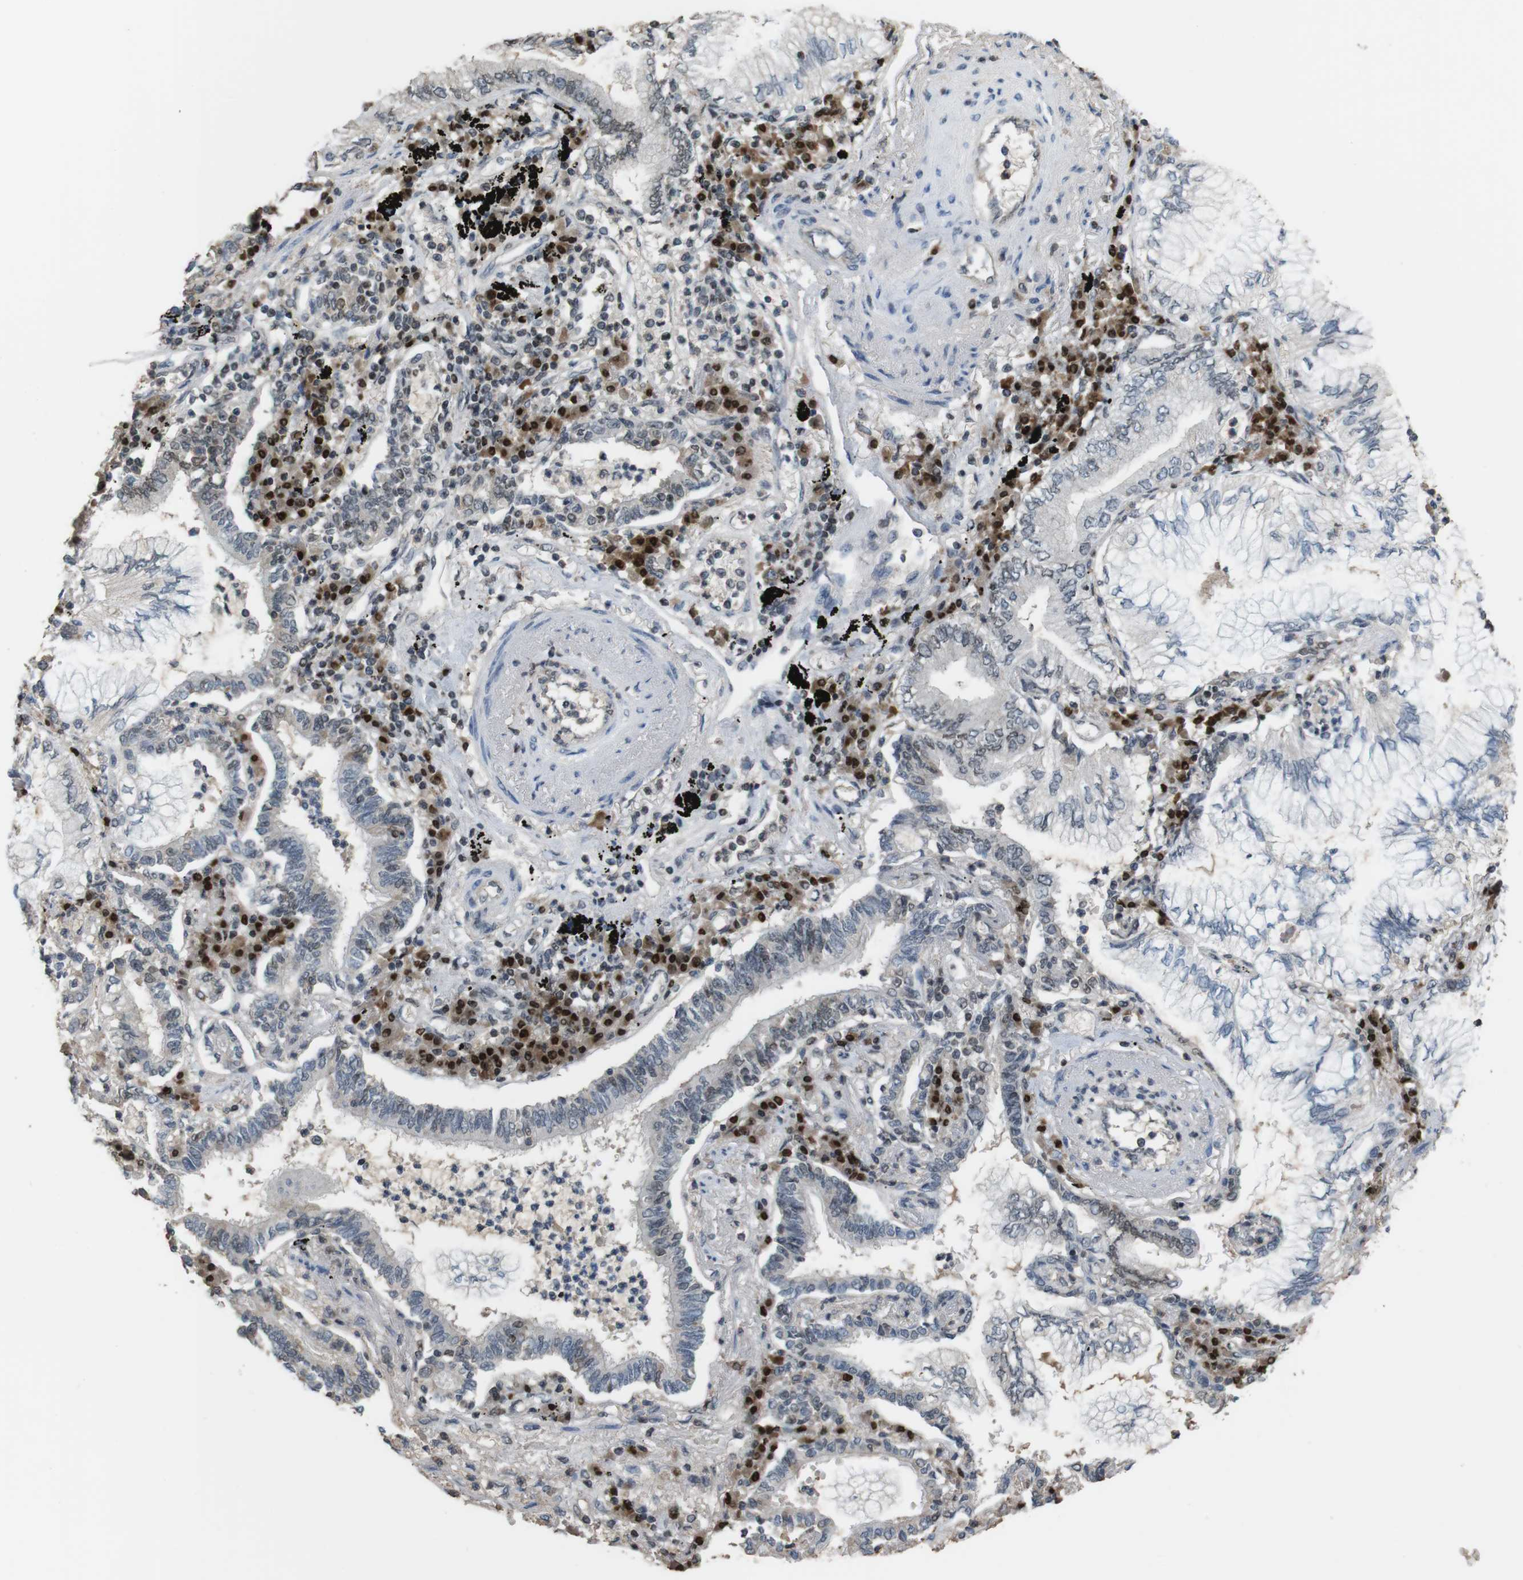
{"staining": {"intensity": "weak", "quantity": "<25%", "location": "nuclear"}, "tissue": "lung cancer", "cell_type": "Tumor cells", "image_type": "cancer", "snomed": [{"axis": "morphology", "description": "Normal tissue, NOS"}, {"axis": "morphology", "description": "Adenocarcinoma, NOS"}, {"axis": "topography", "description": "Bronchus"}, {"axis": "topography", "description": "Lung"}], "caption": "DAB (3,3'-diaminobenzidine) immunohistochemical staining of lung cancer exhibits no significant expression in tumor cells.", "gene": "SUB1", "patient": {"sex": "female", "age": 70}}